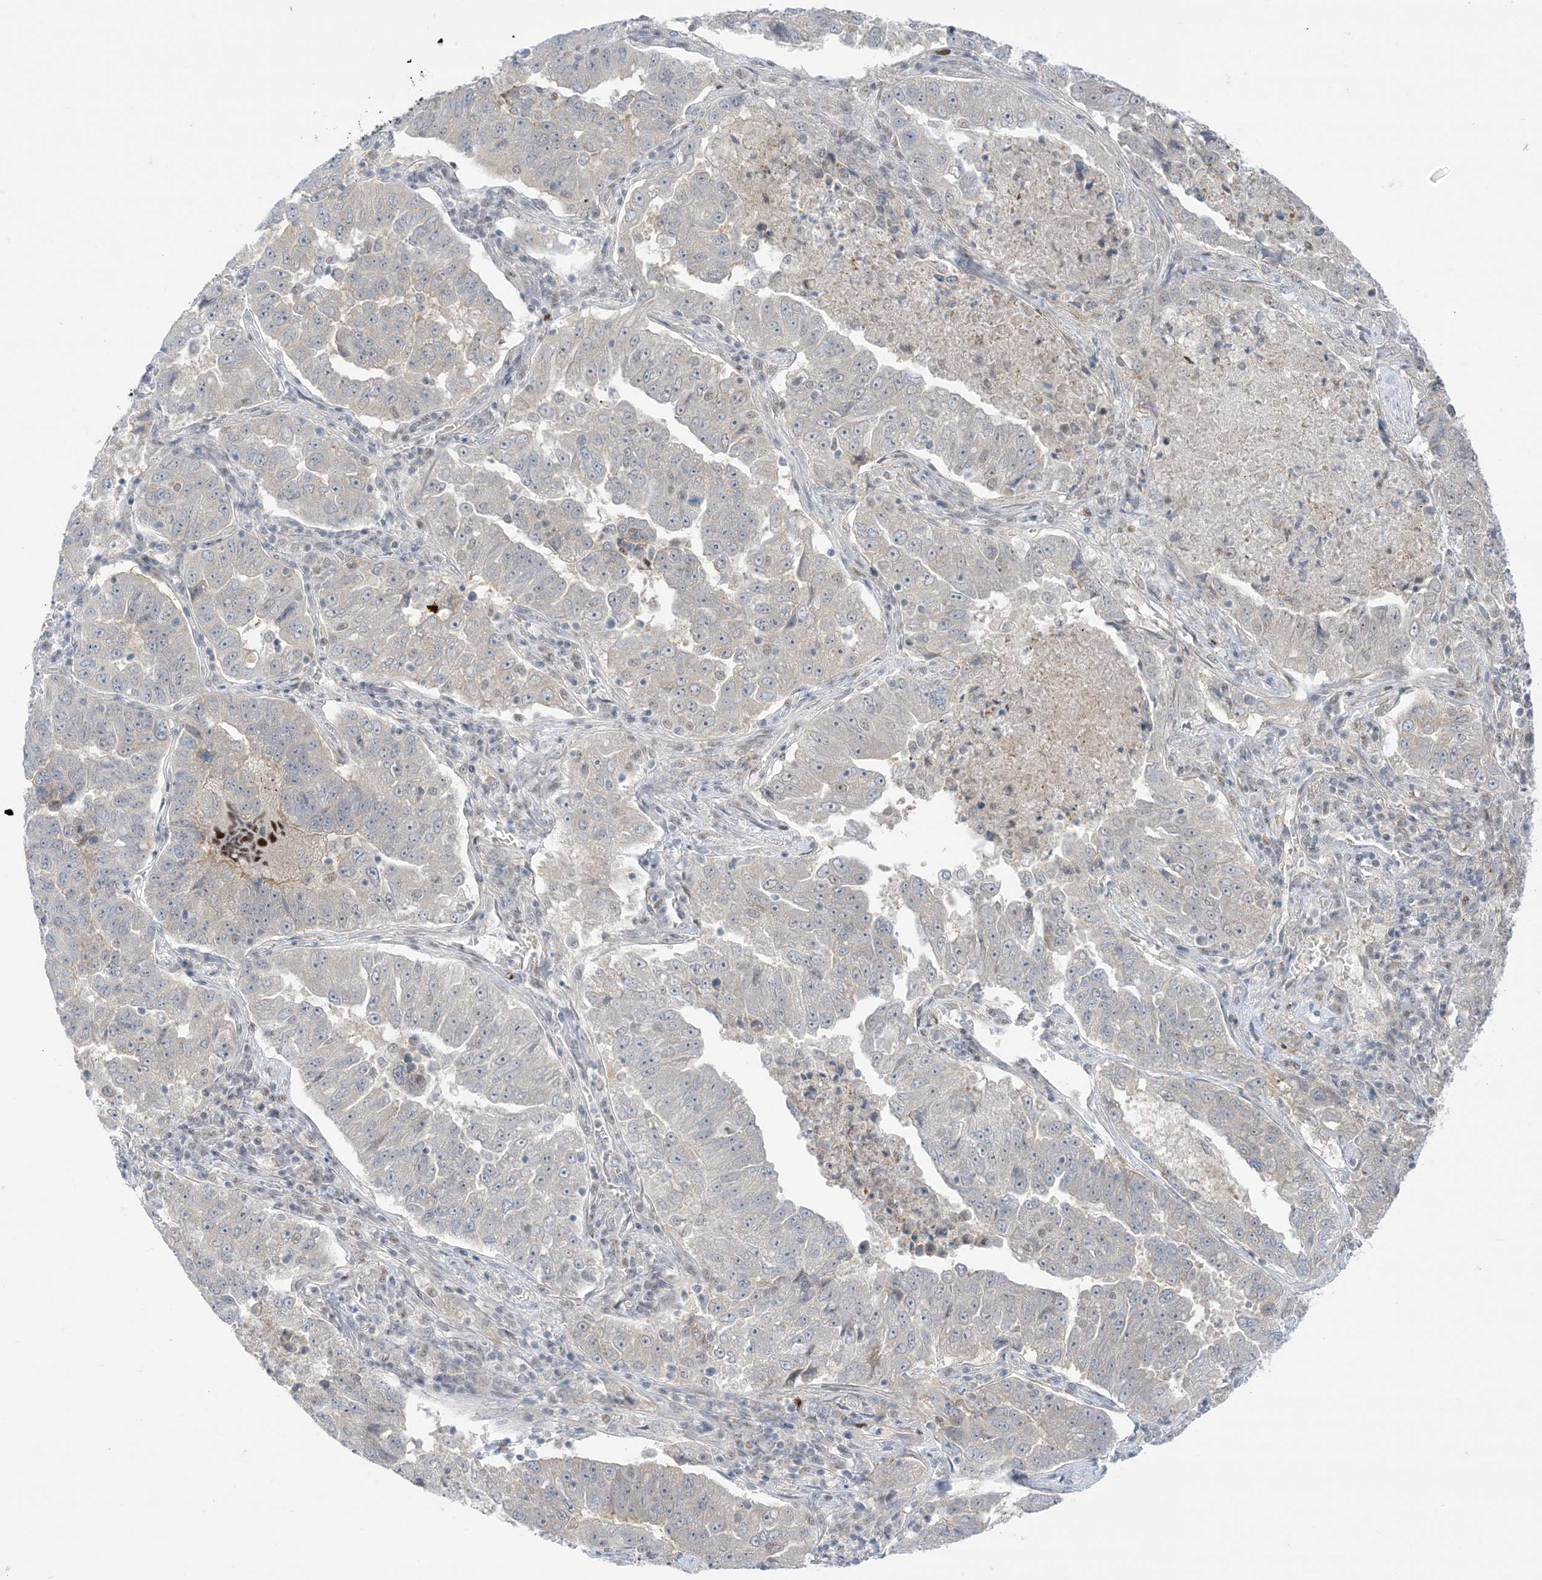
{"staining": {"intensity": "negative", "quantity": "none", "location": "none"}, "tissue": "lung cancer", "cell_type": "Tumor cells", "image_type": "cancer", "snomed": [{"axis": "morphology", "description": "Adenocarcinoma, NOS"}, {"axis": "topography", "description": "Lung"}], "caption": "Adenocarcinoma (lung) stained for a protein using IHC demonstrates no expression tumor cells.", "gene": "TFPT", "patient": {"sex": "female", "age": 51}}